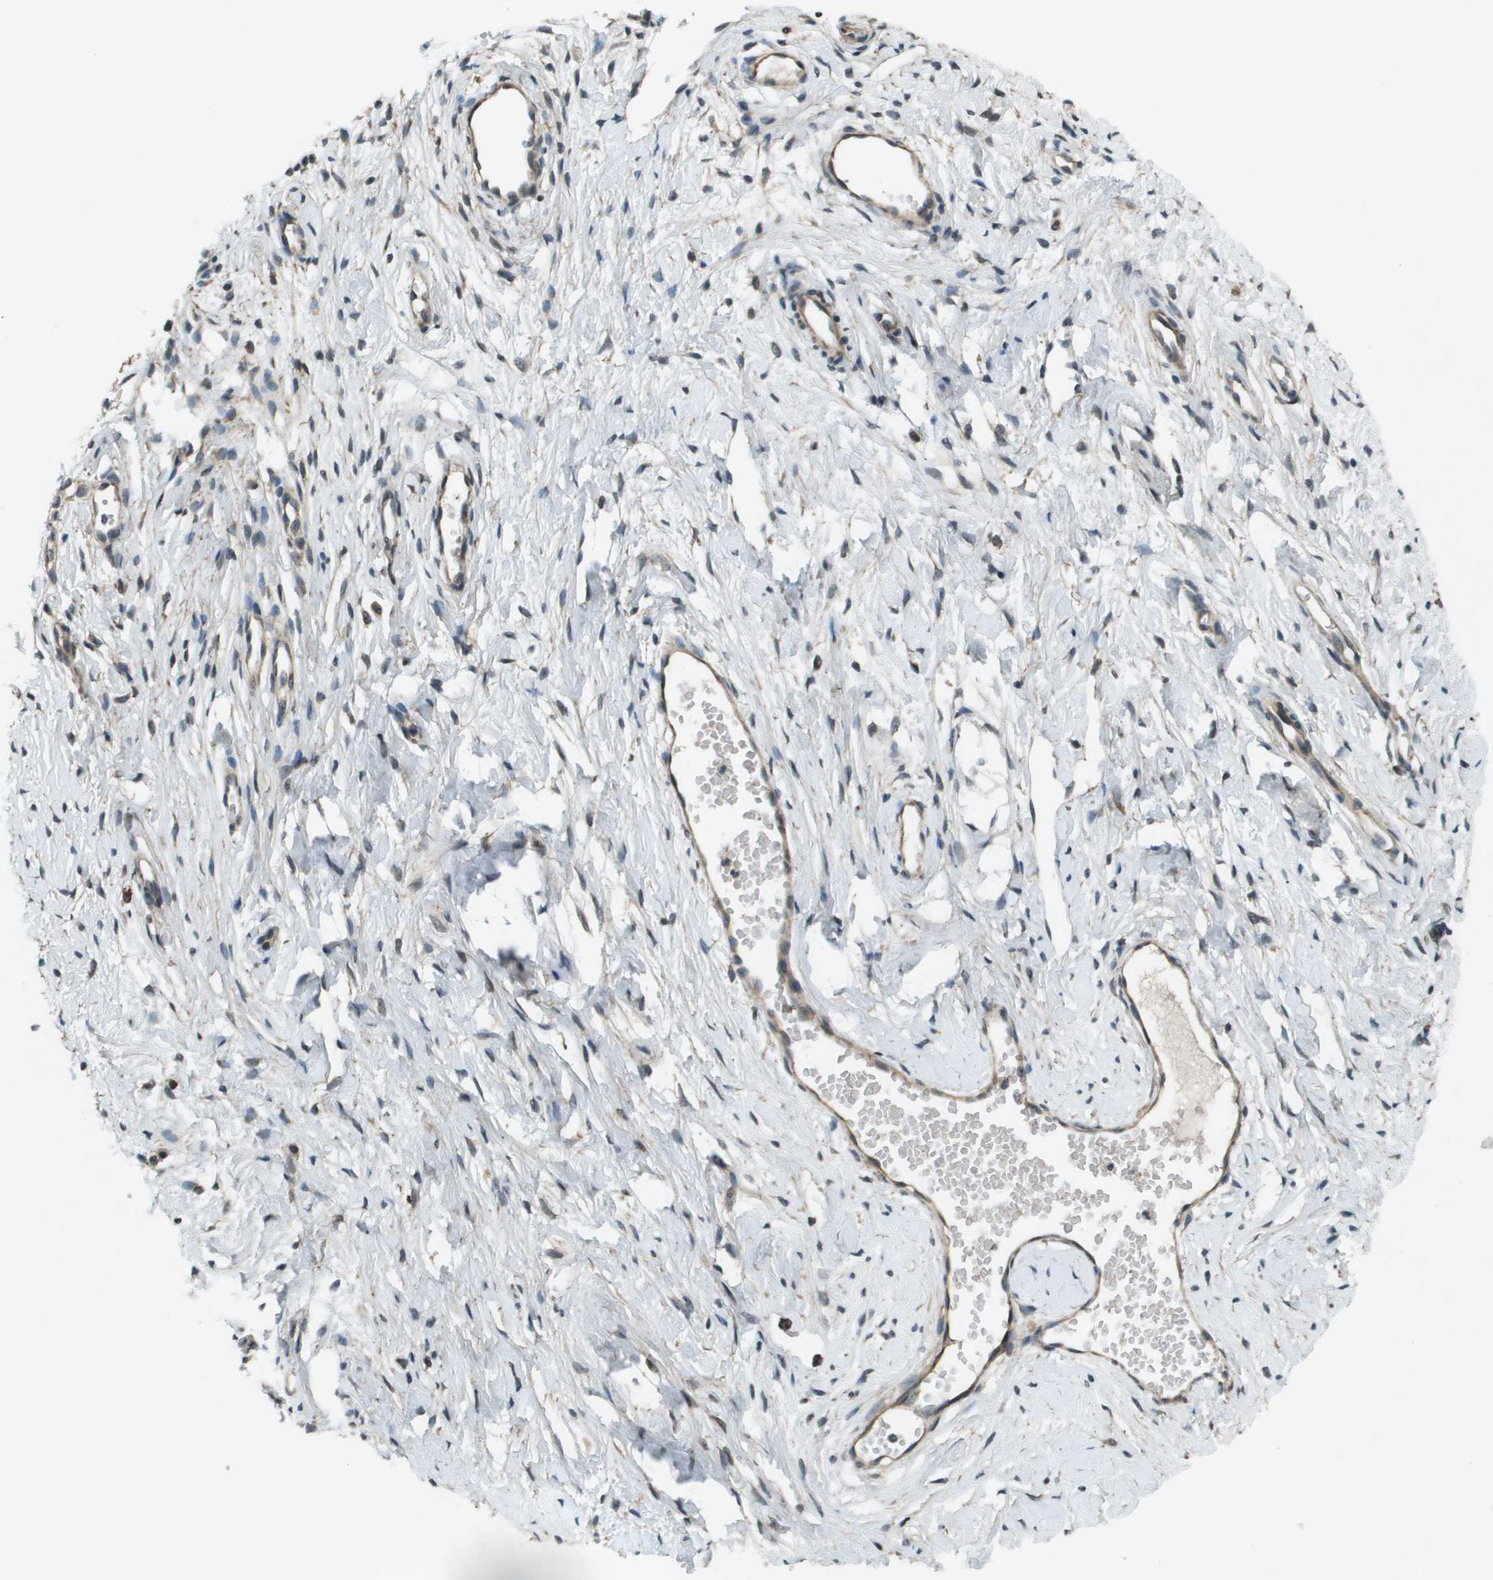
{"staining": {"intensity": "moderate", "quantity": "25%-75%", "location": "cytoplasmic/membranous"}, "tissue": "cervix", "cell_type": "Squamous epithelial cells", "image_type": "normal", "snomed": [{"axis": "morphology", "description": "Normal tissue, NOS"}, {"axis": "topography", "description": "Cervix"}], "caption": "A brown stain labels moderate cytoplasmic/membranous expression of a protein in squamous epithelial cells of benign human cervix. The staining is performed using DAB (3,3'-diaminobenzidine) brown chromogen to label protein expression. The nuclei are counter-stained blue using hematoxylin.", "gene": "CDKN2C", "patient": {"sex": "female", "age": 65}}